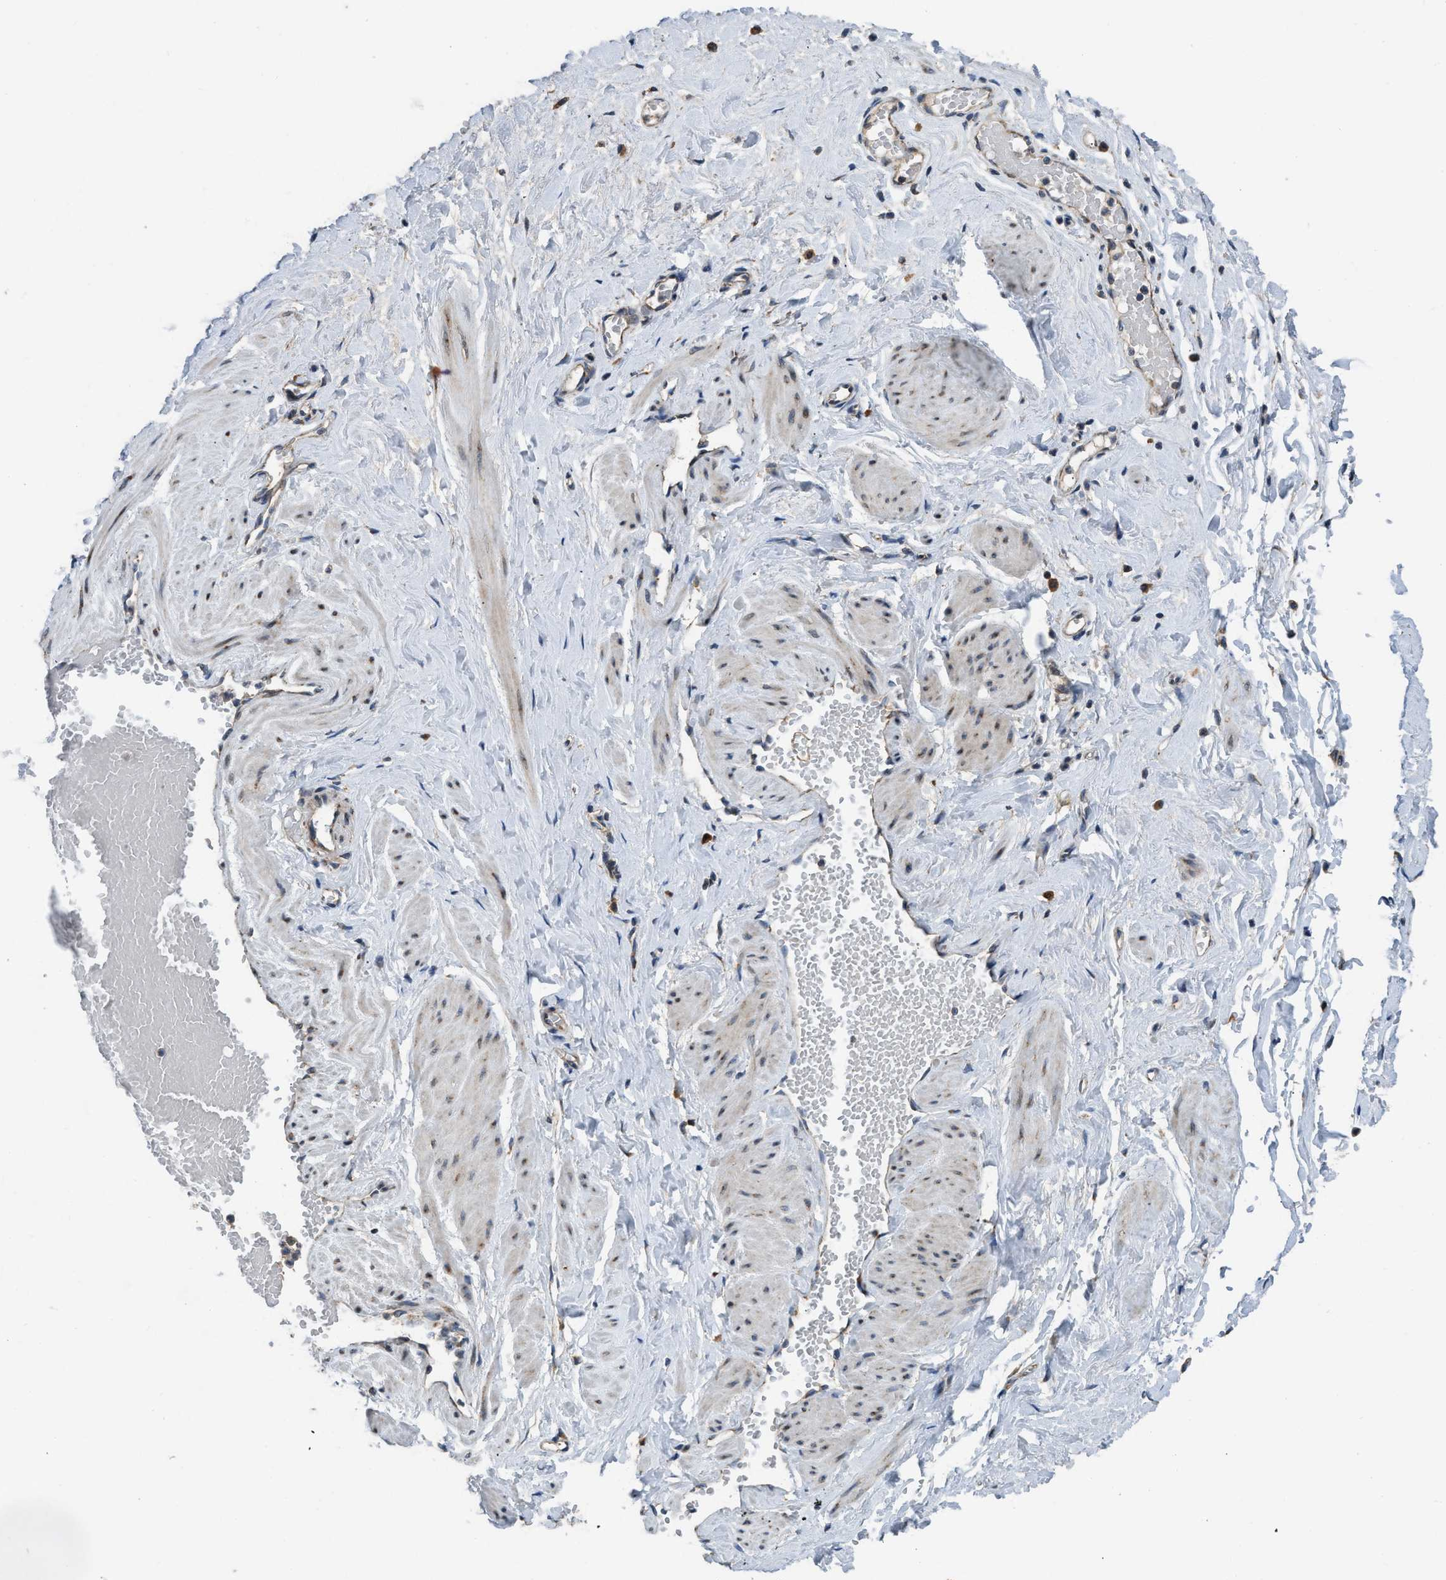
{"staining": {"intensity": "moderate", "quantity": "25%-75%", "location": "cytoplasmic/membranous"}, "tissue": "adipose tissue", "cell_type": "Adipocytes", "image_type": "normal", "snomed": [{"axis": "morphology", "description": "Normal tissue, NOS"}, {"axis": "topography", "description": "Soft tissue"}, {"axis": "topography", "description": "Vascular tissue"}], "caption": "Unremarkable adipose tissue shows moderate cytoplasmic/membranous expression in approximately 25%-75% of adipocytes, visualized by immunohistochemistry. (Stains: DAB (3,3'-diaminobenzidine) in brown, nuclei in blue, Microscopy: brightfield microscopy at high magnification).", "gene": "TMEM150A", "patient": {"sex": "female", "age": 35}}